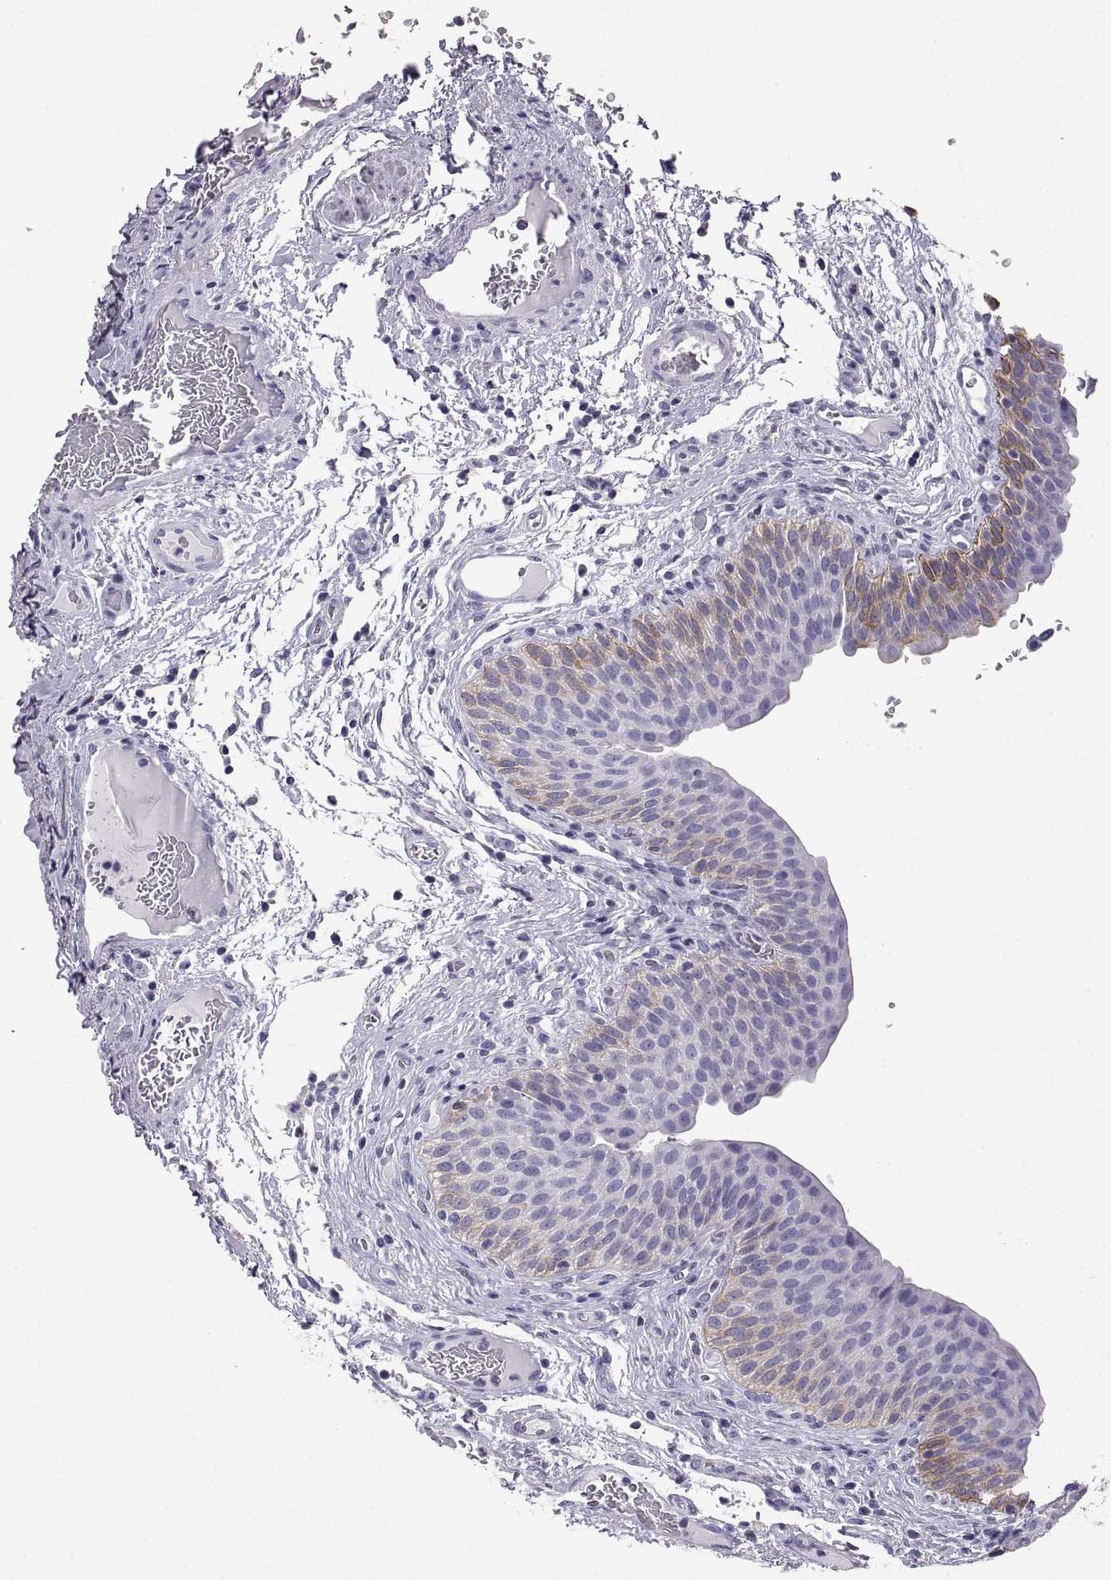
{"staining": {"intensity": "moderate", "quantity": "<25%", "location": "cytoplasmic/membranous"}, "tissue": "urinary bladder", "cell_type": "Urothelial cells", "image_type": "normal", "snomed": [{"axis": "morphology", "description": "Normal tissue, NOS"}, {"axis": "topography", "description": "Urinary bladder"}], "caption": "Urinary bladder stained for a protein demonstrates moderate cytoplasmic/membranous positivity in urothelial cells. (Stains: DAB in brown, nuclei in blue, Microscopy: brightfield microscopy at high magnification).", "gene": "AKR1B1", "patient": {"sex": "male", "age": 66}}